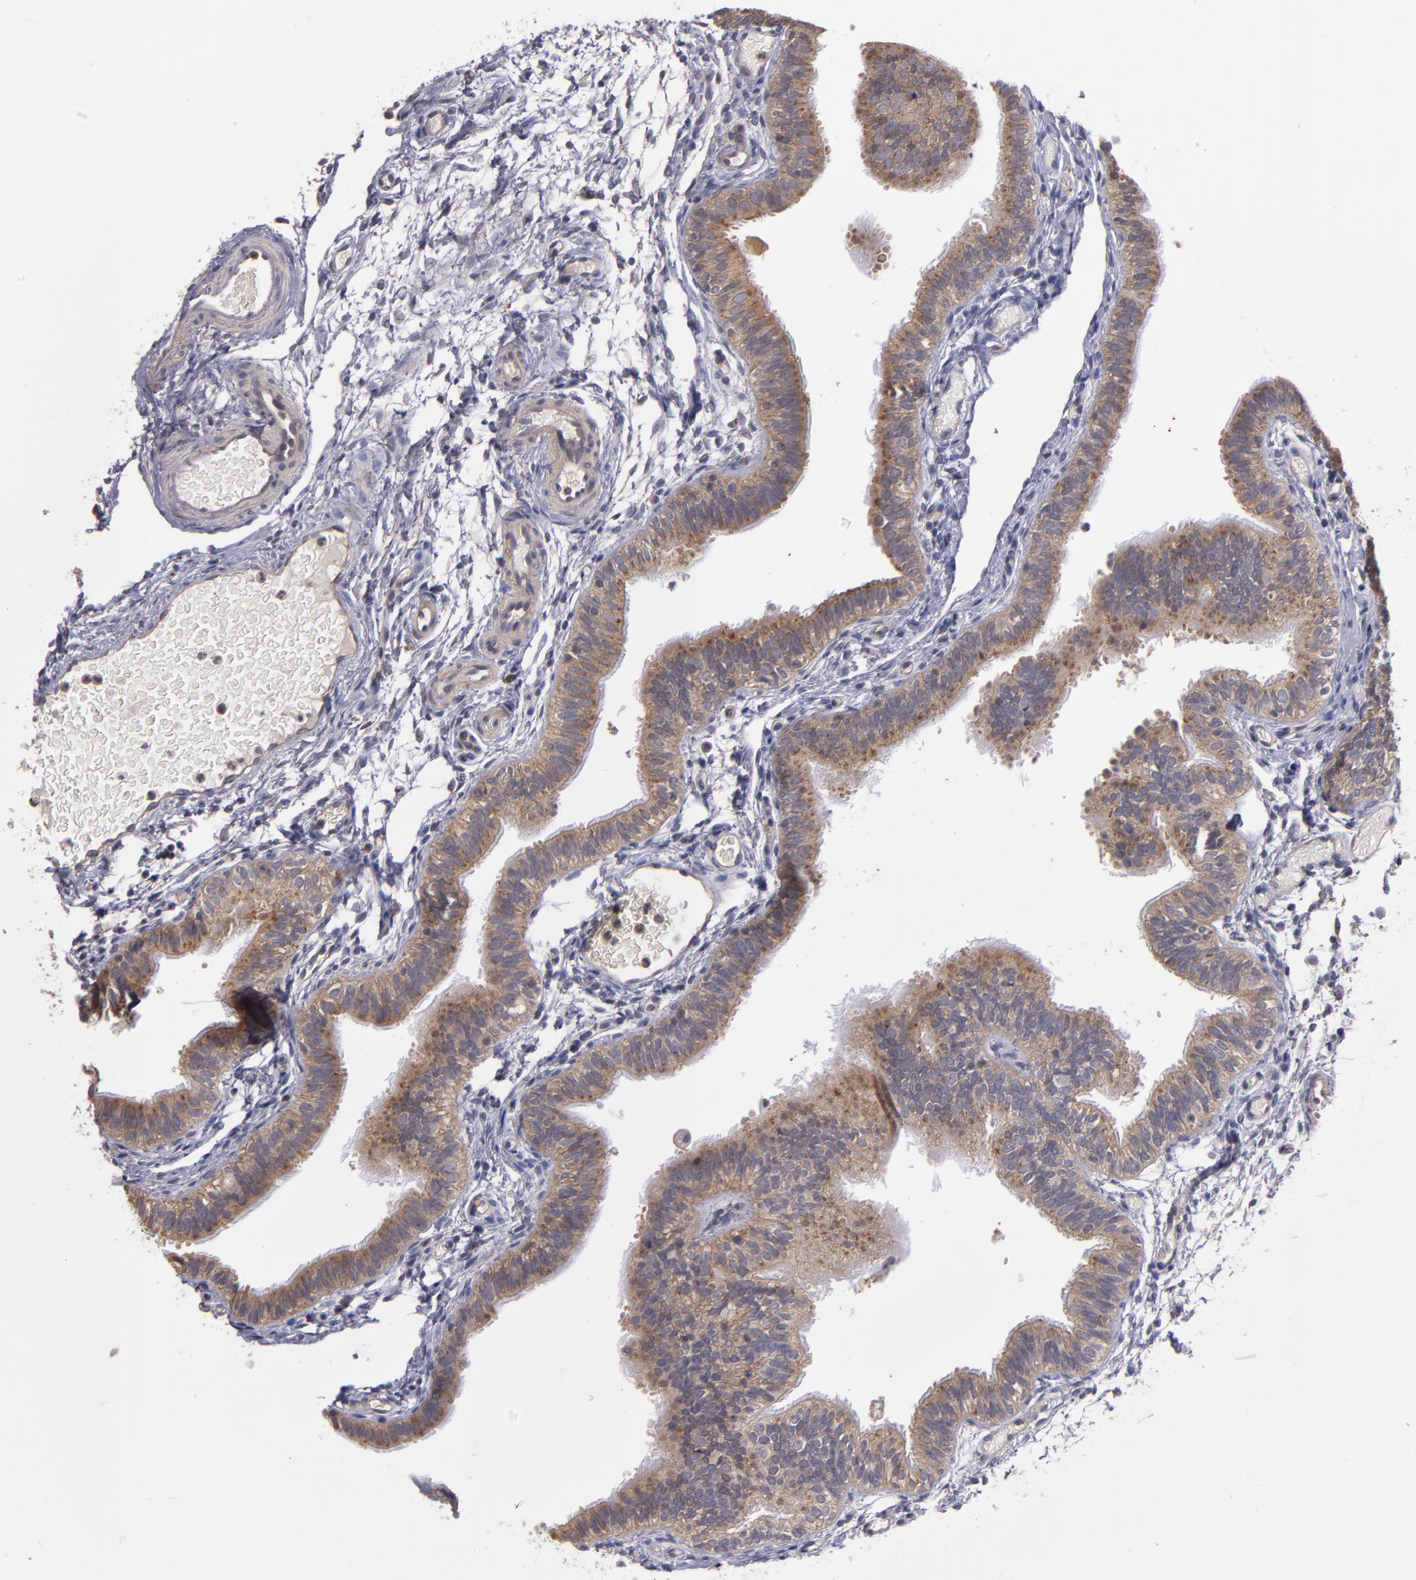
{"staining": {"intensity": "moderate", "quantity": ">75%", "location": "cytoplasmic/membranous"}, "tissue": "fallopian tube", "cell_type": "Glandular cells", "image_type": "normal", "snomed": [{"axis": "morphology", "description": "Normal tissue, NOS"}, {"axis": "morphology", "description": "Dermoid, NOS"}, {"axis": "topography", "description": "Fallopian tube"}], "caption": "Immunohistochemistry (DAB (3,3'-diaminobenzidine)) staining of unremarkable human fallopian tube demonstrates moderate cytoplasmic/membranous protein positivity in approximately >75% of glandular cells.", "gene": "CTSO", "patient": {"sex": "female", "age": 33}}